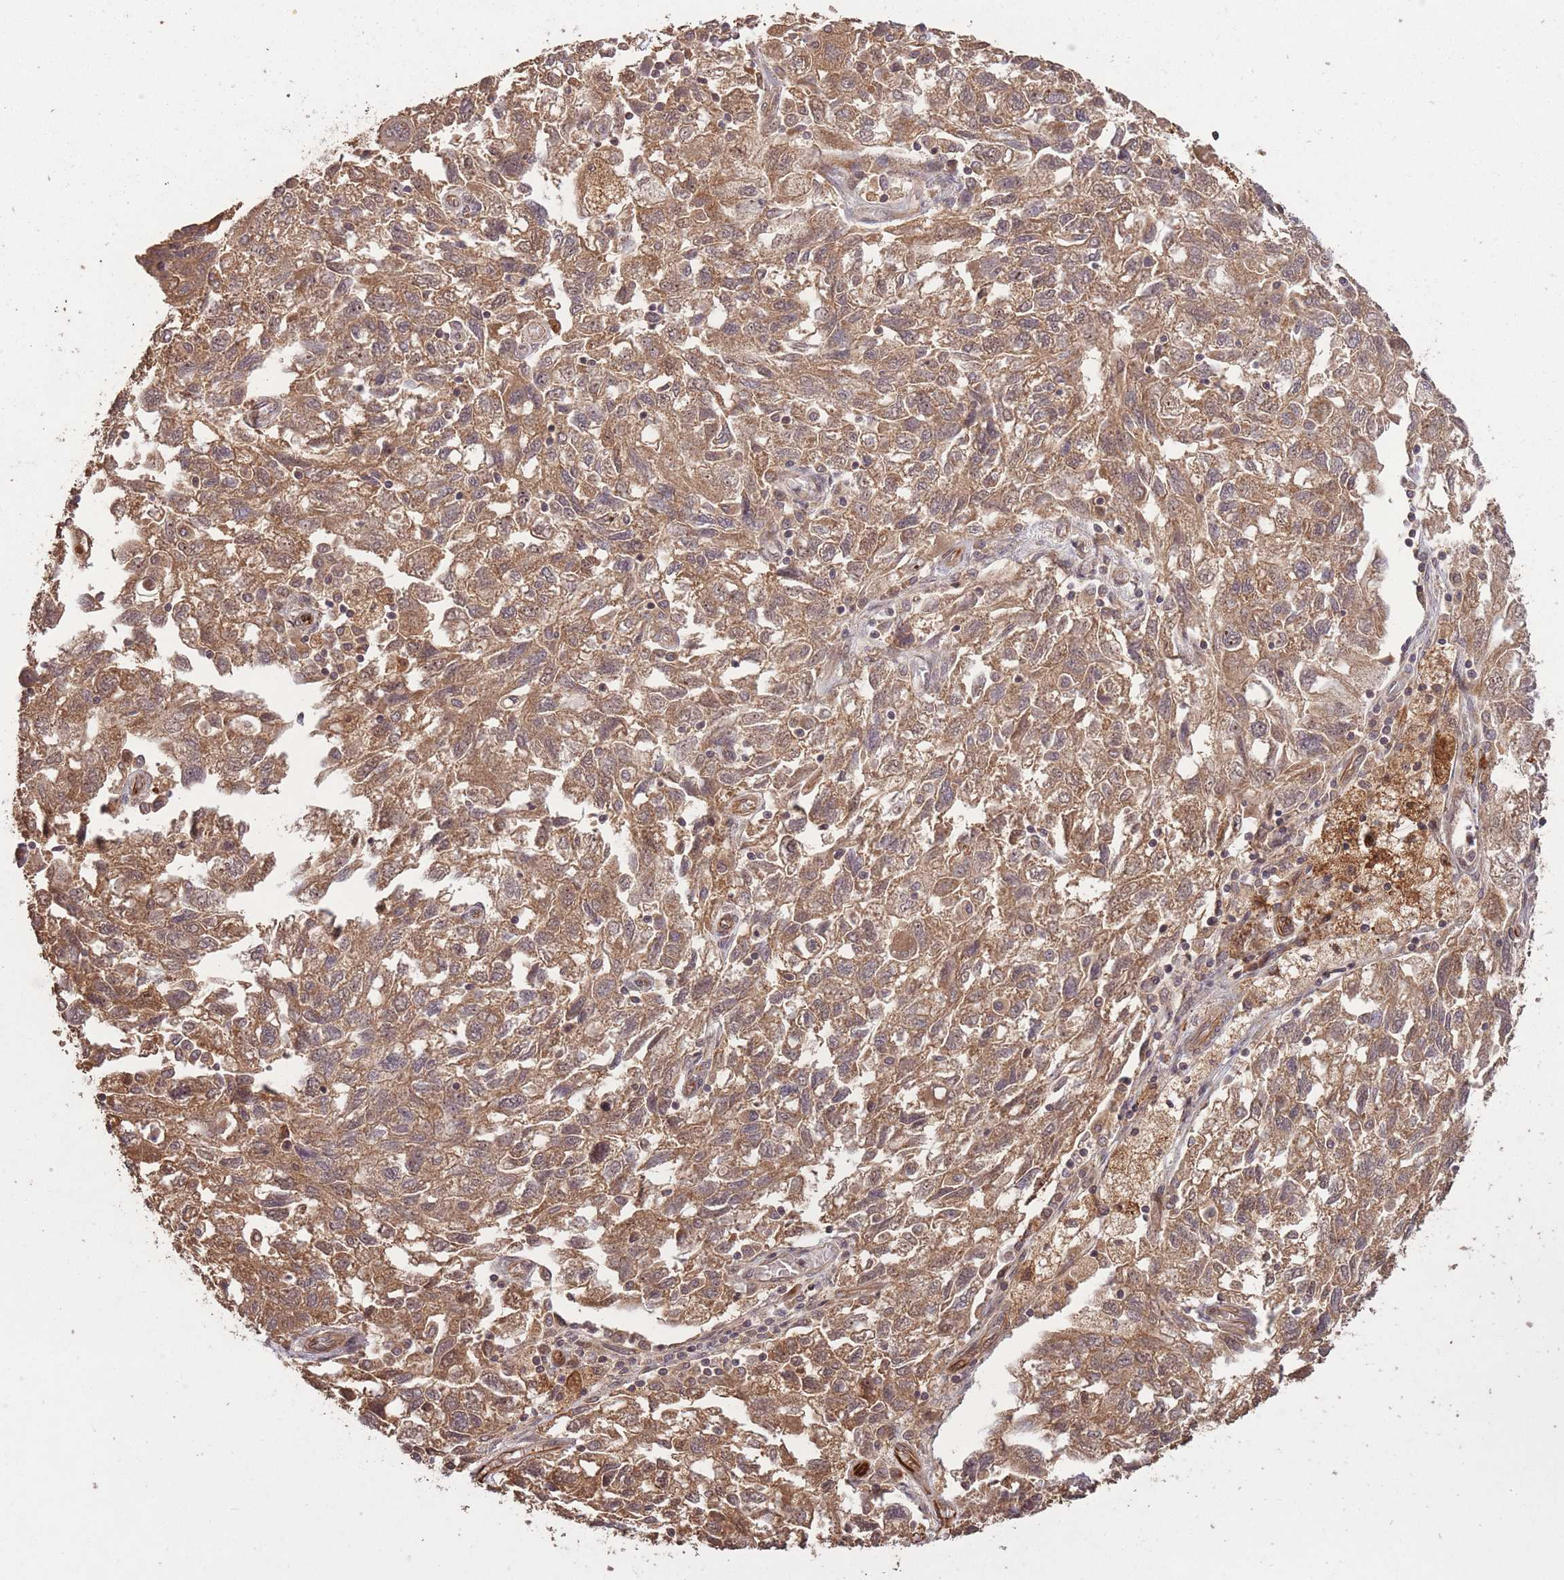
{"staining": {"intensity": "moderate", "quantity": ">75%", "location": "cytoplasmic/membranous"}, "tissue": "ovarian cancer", "cell_type": "Tumor cells", "image_type": "cancer", "snomed": [{"axis": "morphology", "description": "Carcinoma, NOS"}, {"axis": "morphology", "description": "Cystadenocarcinoma, serous, NOS"}, {"axis": "topography", "description": "Ovary"}], "caption": "Tumor cells display moderate cytoplasmic/membranous staining in approximately >75% of cells in ovarian cancer. (Brightfield microscopy of DAB IHC at high magnification).", "gene": "ERBB3", "patient": {"sex": "female", "age": 69}}